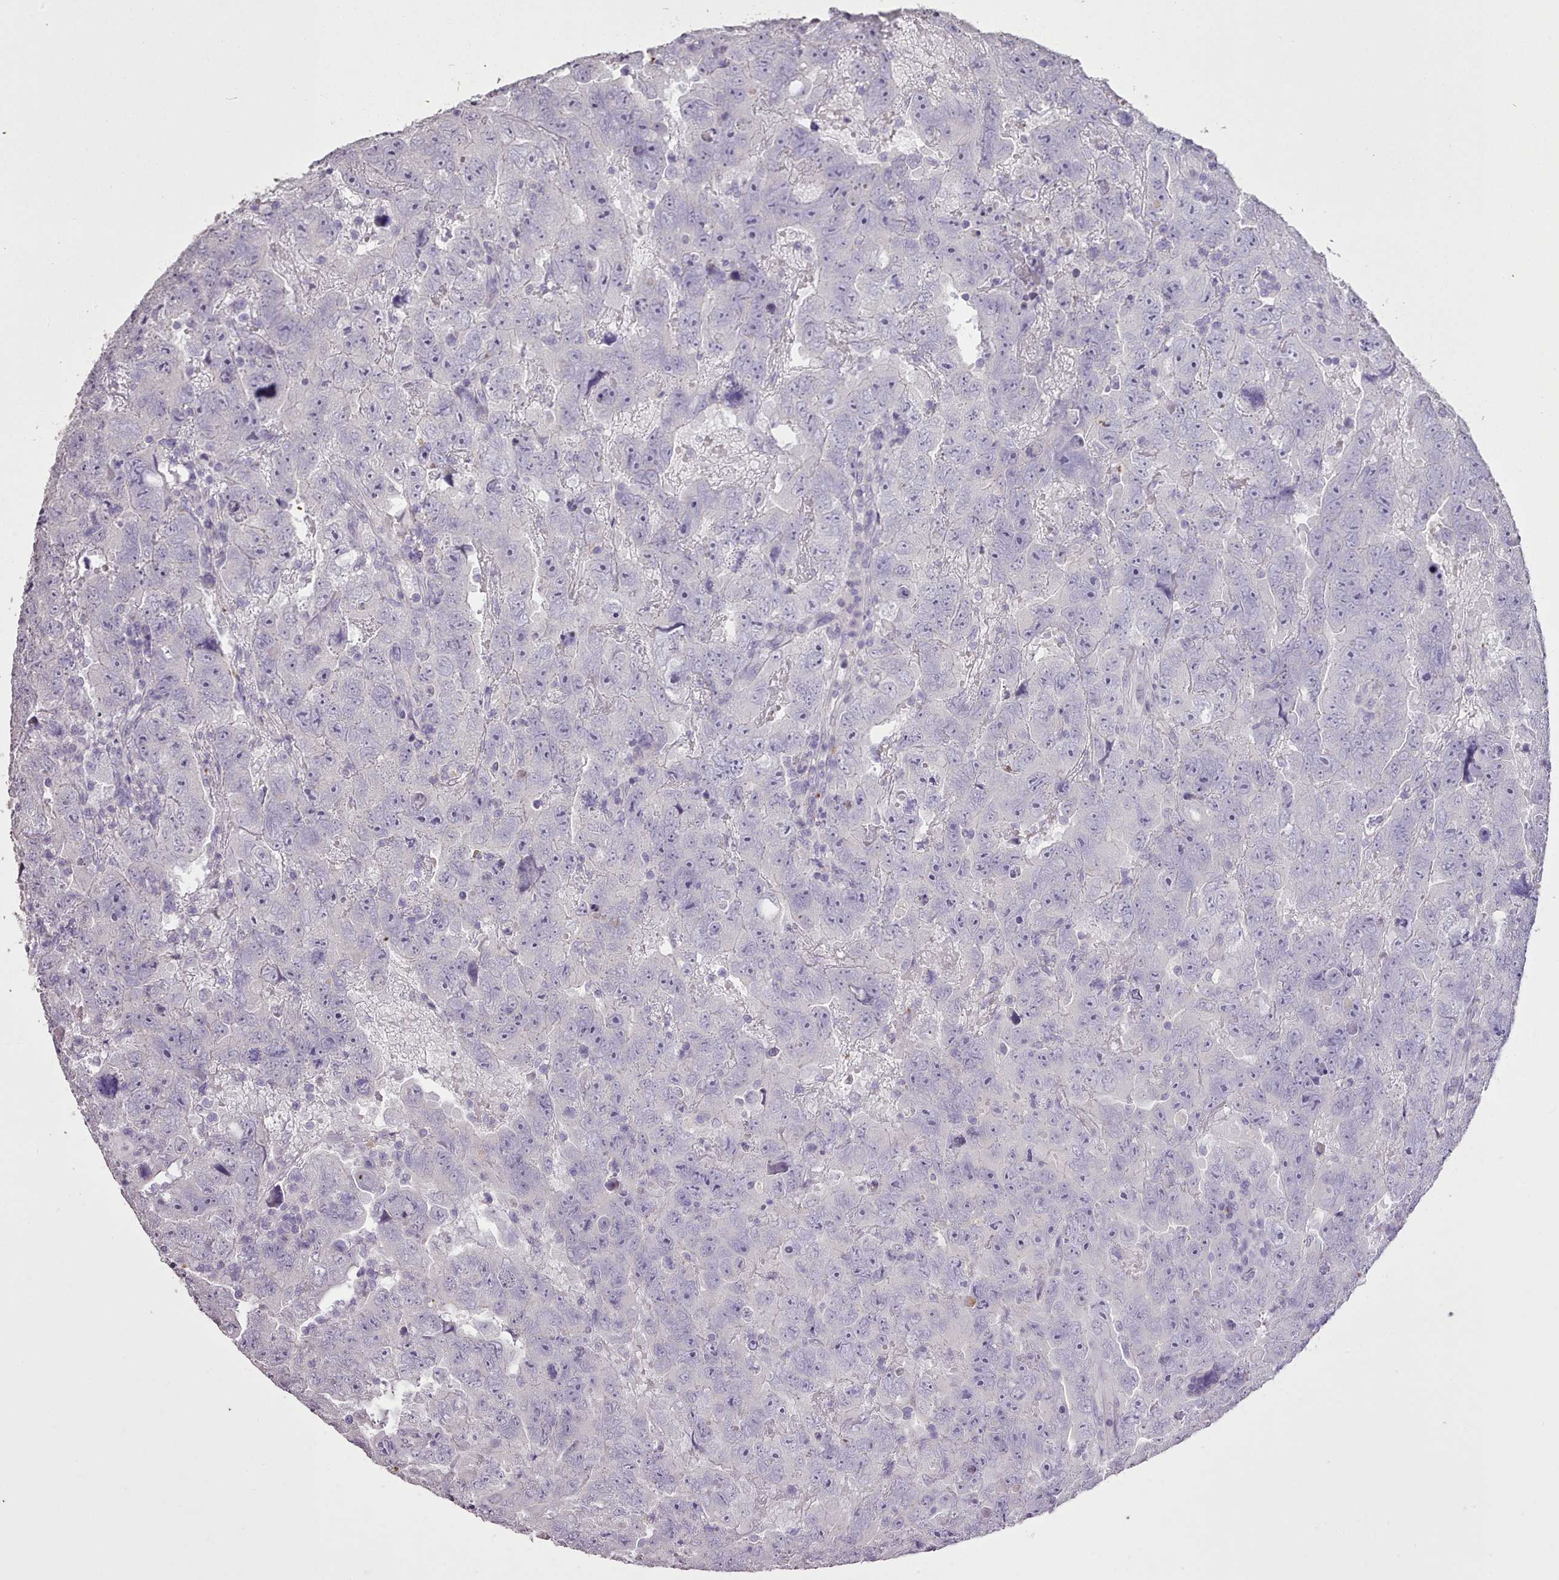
{"staining": {"intensity": "negative", "quantity": "none", "location": "none"}, "tissue": "testis cancer", "cell_type": "Tumor cells", "image_type": "cancer", "snomed": [{"axis": "morphology", "description": "Carcinoma, Embryonal, NOS"}, {"axis": "topography", "description": "Testis"}], "caption": "A histopathology image of testis embryonal carcinoma stained for a protein reveals no brown staining in tumor cells.", "gene": "BLOC1S2", "patient": {"sex": "male", "age": 45}}